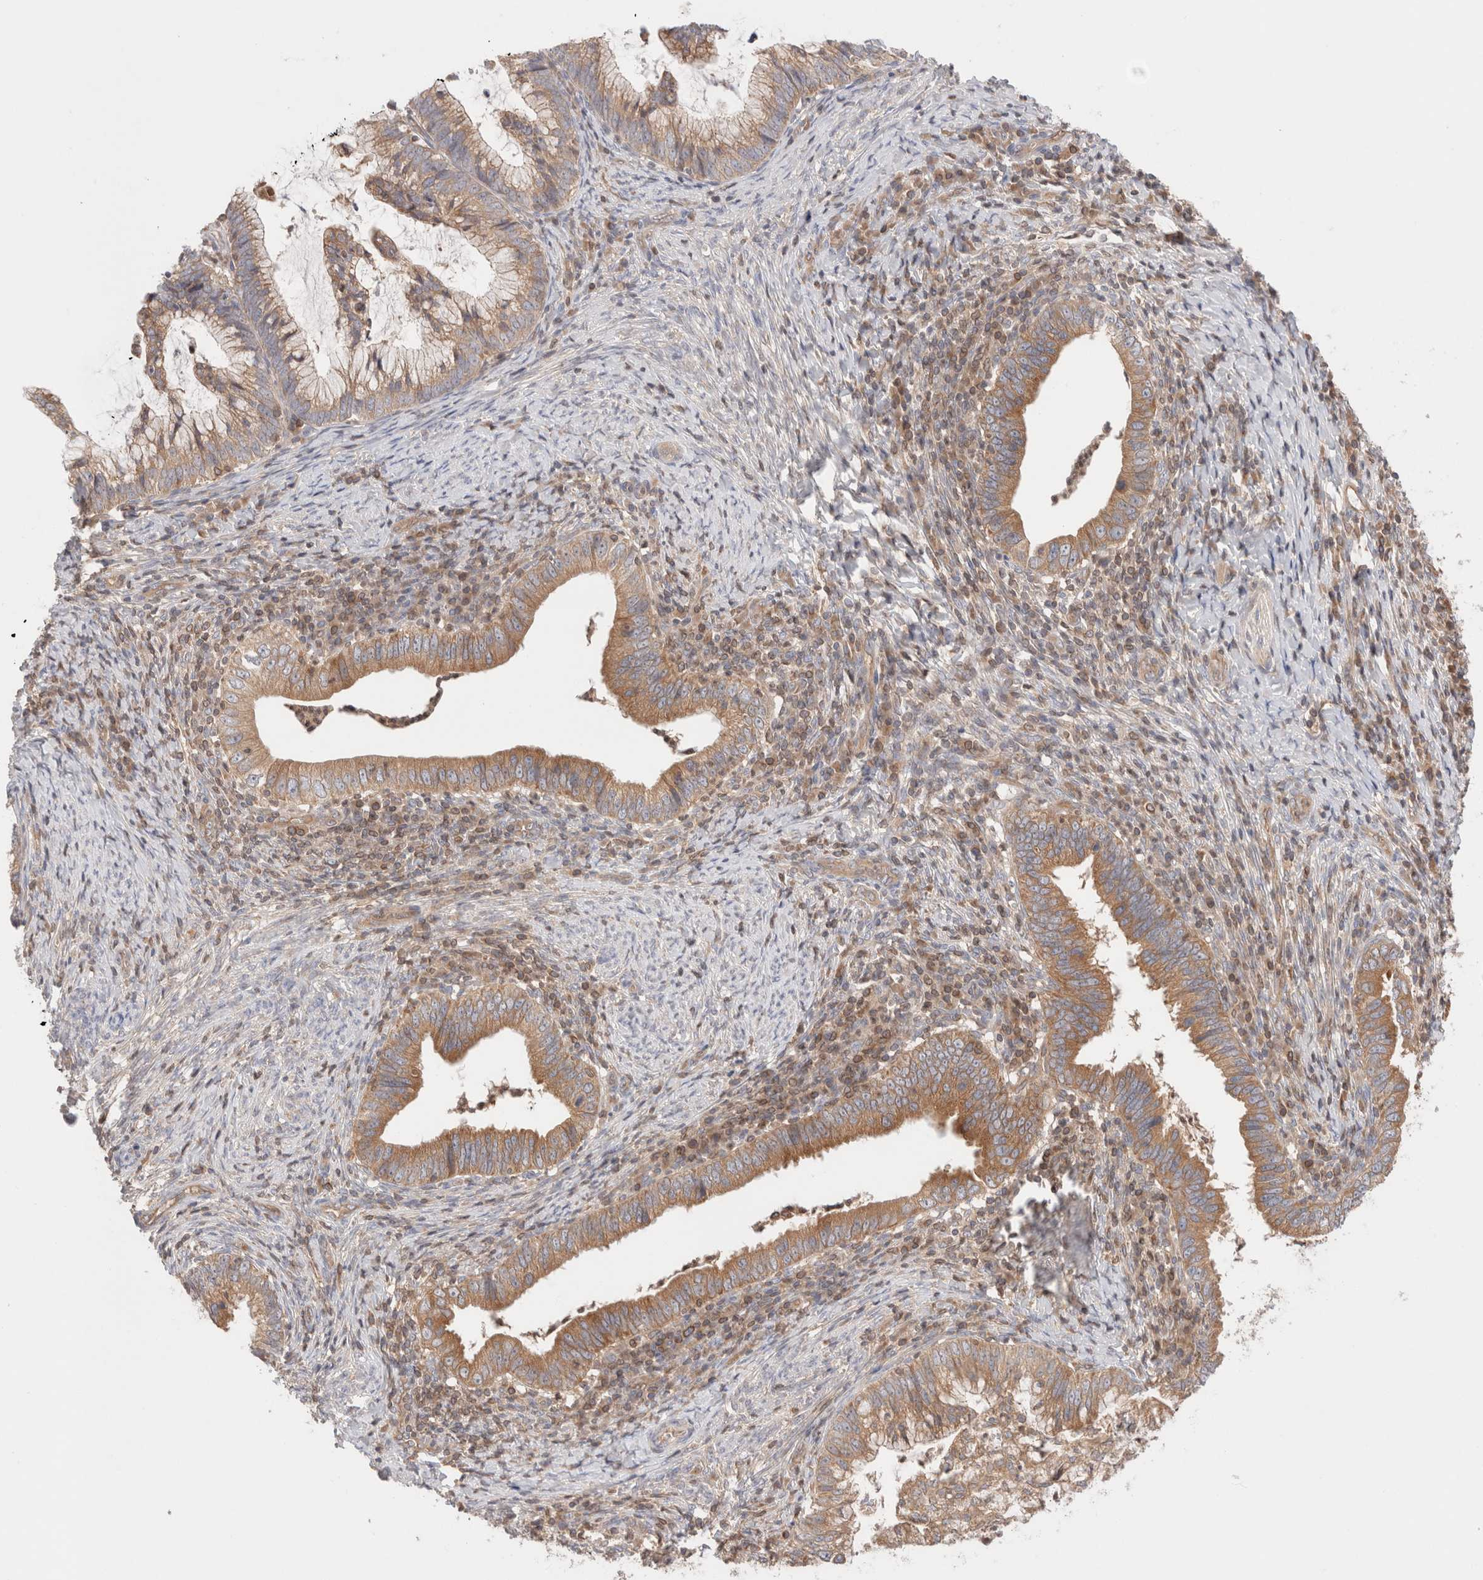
{"staining": {"intensity": "moderate", "quantity": ">75%", "location": "cytoplasmic/membranous"}, "tissue": "cervical cancer", "cell_type": "Tumor cells", "image_type": "cancer", "snomed": [{"axis": "morphology", "description": "Adenocarcinoma, NOS"}, {"axis": "topography", "description": "Cervix"}], "caption": "A photomicrograph showing moderate cytoplasmic/membranous positivity in approximately >75% of tumor cells in adenocarcinoma (cervical), as visualized by brown immunohistochemical staining.", "gene": "SIKE1", "patient": {"sex": "female", "age": 36}}